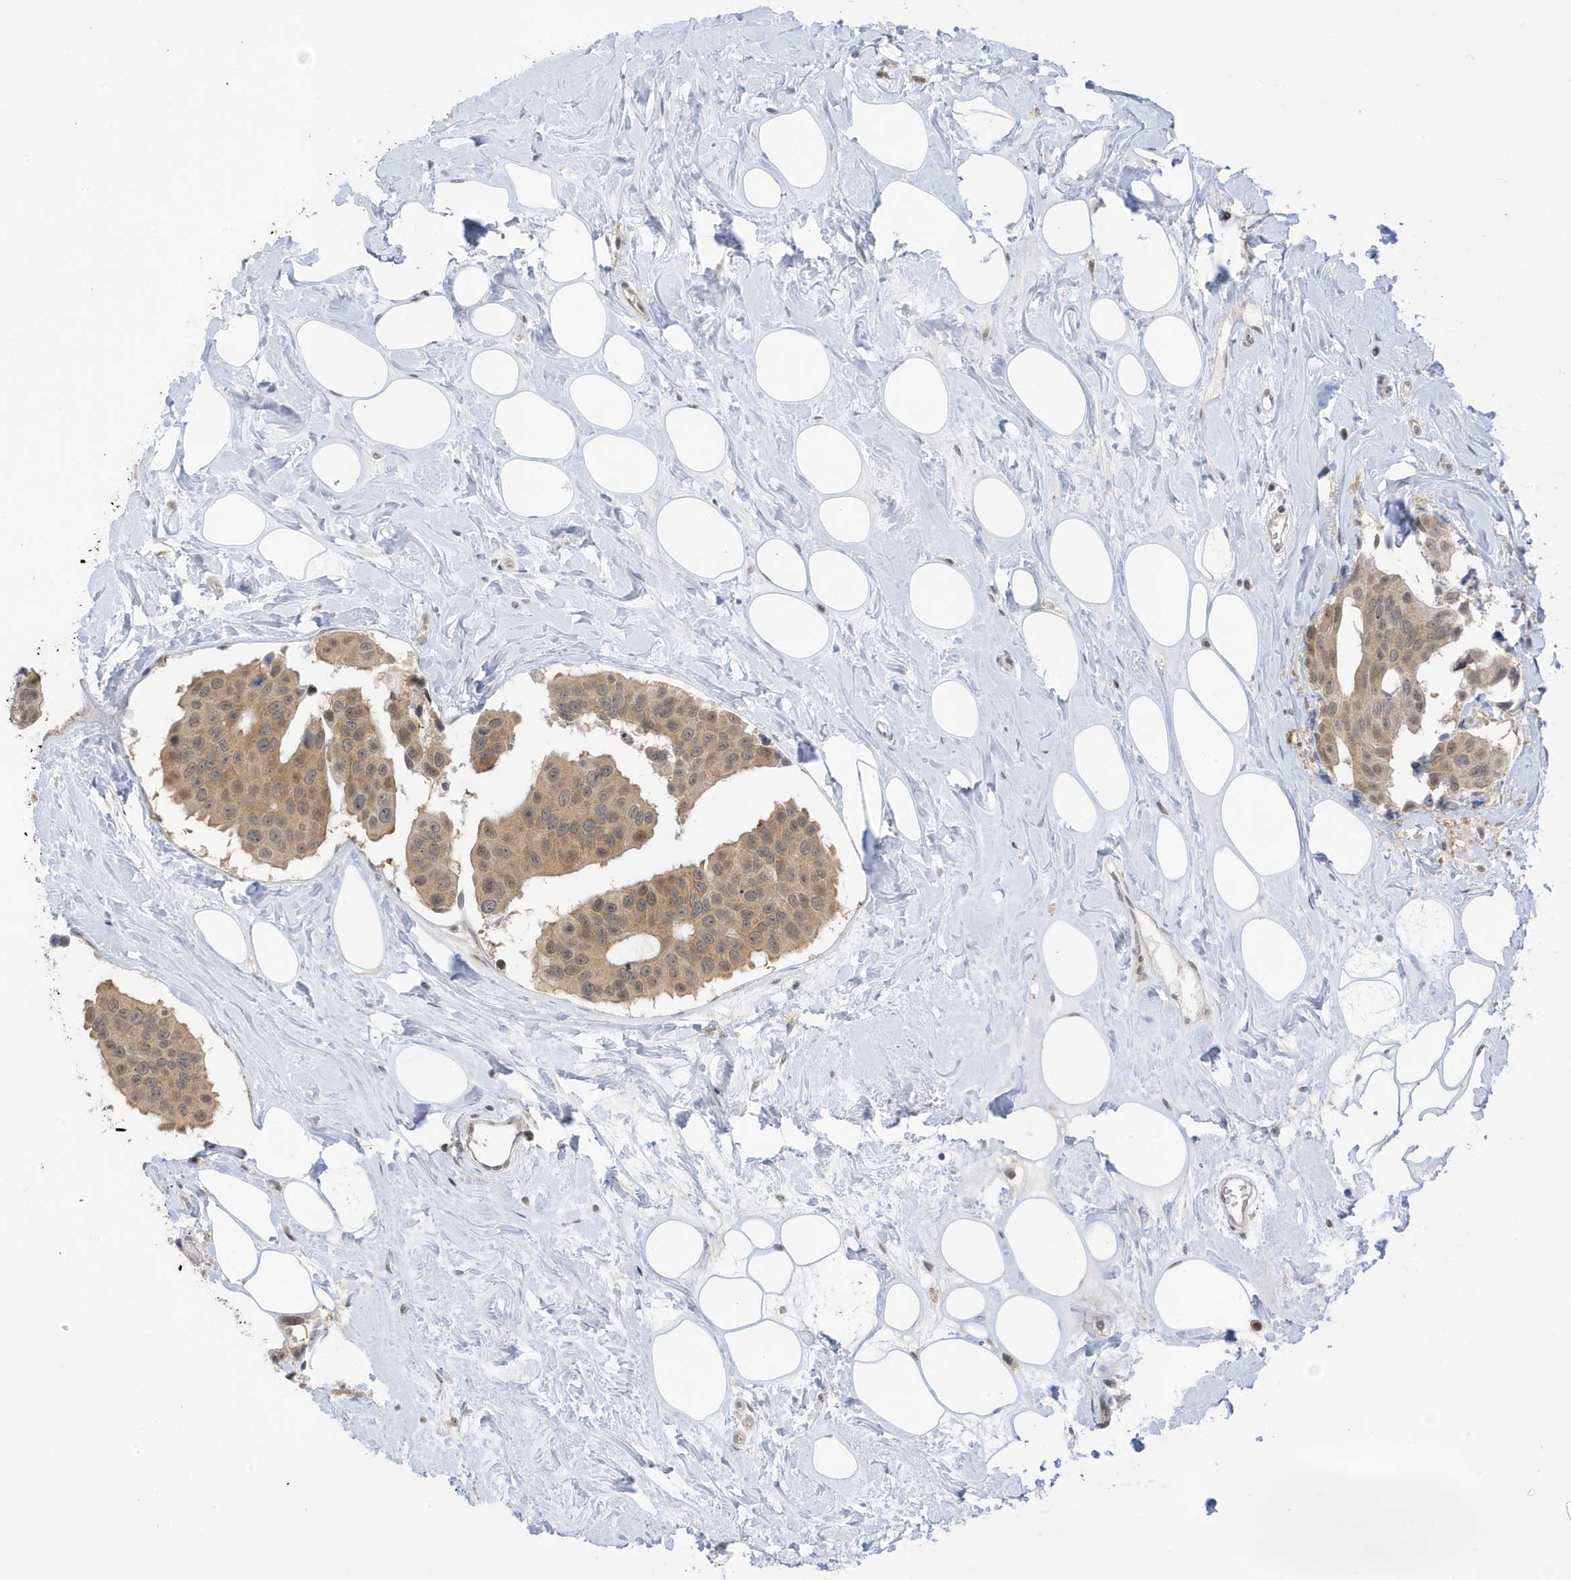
{"staining": {"intensity": "moderate", "quantity": ">75%", "location": "cytoplasmic/membranous,nuclear"}, "tissue": "breast cancer", "cell_type": "Tumor cells", "image_type": "cancer", "snomed": [{"axis": "morphology", "description": "Normal tissue, NOS"}, {"axis": "morphology", "description": "Duct carcinoma"}, {"axis": "topography", "description": "Breast"}], "caption": "Moderate cytoplasmic/membranous and nuclear expression is identified in about >75% of tumor cells in breast cancer.", "gene": "TAB3", "patient": {"sex": "female", "age": 39}}